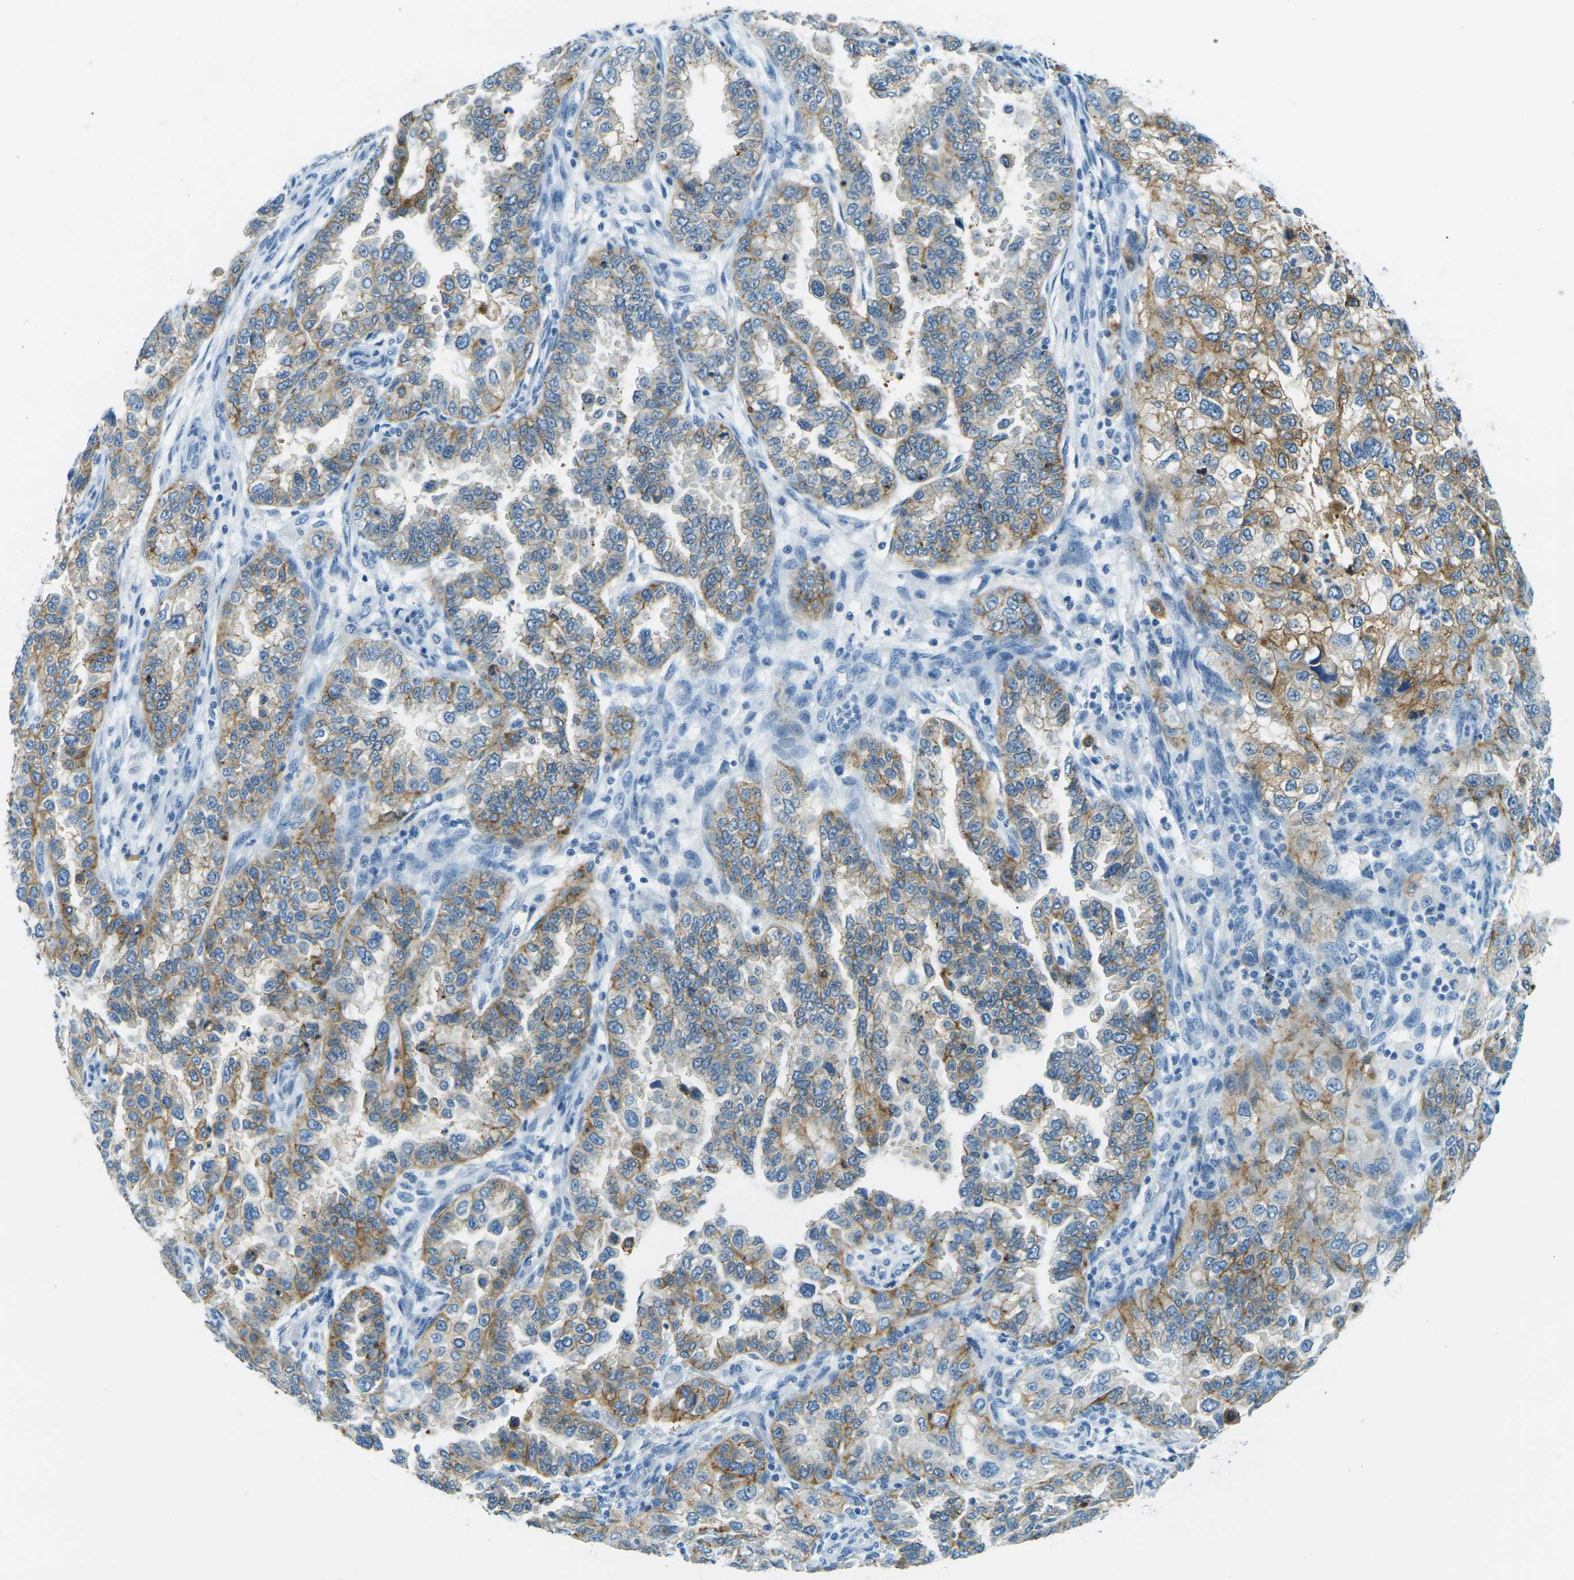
{"staining": {"intensity": "moderate", "quantity": "25%-75%", "location": "cytoplasmic/membranous"}, "tissue": "endometrial cancer", "cell_type": "Tumor cells", "image_type": "cancer", "snomed": [{"axis": "morphology", "description": "Adenocarcinoma, NOS"}, {"axis": "topography", "description": "Endometrium"}], "caption": "Adenocarcinoma (endometrial) tissue displays moderate cytoplasmic/membranous positivity in about 25%-75% of tumor cells", "gene": "OCLN", "patient": {"sex": "female", "age": 85}}